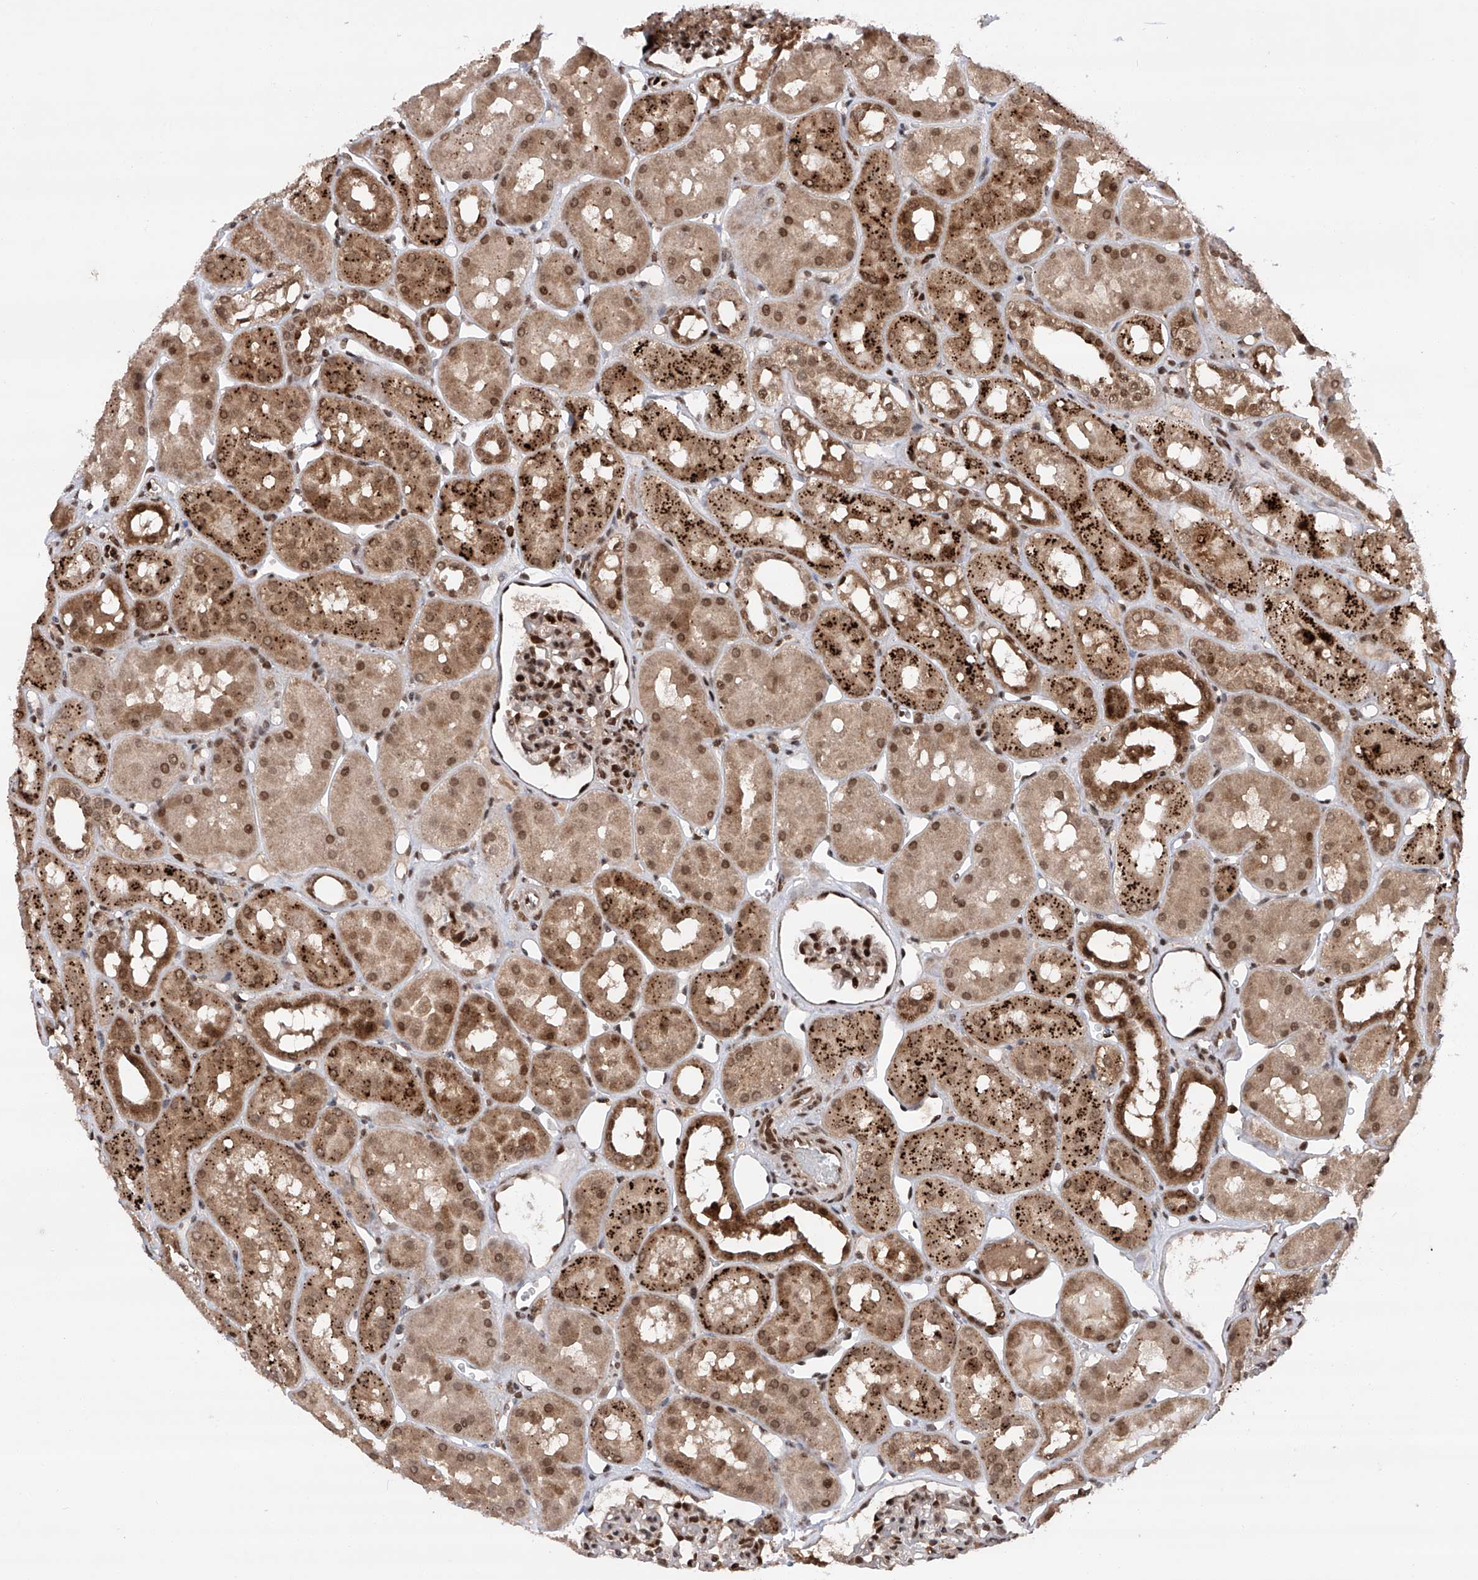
{"staining": {"intensity": "strong", "quantity": "25%-75%", "location": "nuclear"}, "tissue": "kidney", "cell_type": "Cells in glomeruli", "image_type": "normal", "snomed": [{"axis": "morphology", "description": "Normal tissue, NOS"}, {"axis": "topography", "description": "Kidney"}], "caption": "Immunohistochemical staining of normal kidney reveals strong nuclear protein expression in approximately 25%-75% of cells in glomeruli. The staining is performed using DAB brown chromogen to label protein expression. The nuclei are counter-stained blue using hematoxylin.", "gene": "ZNF280D", "patient": {"sex": "male", "age": 16}}